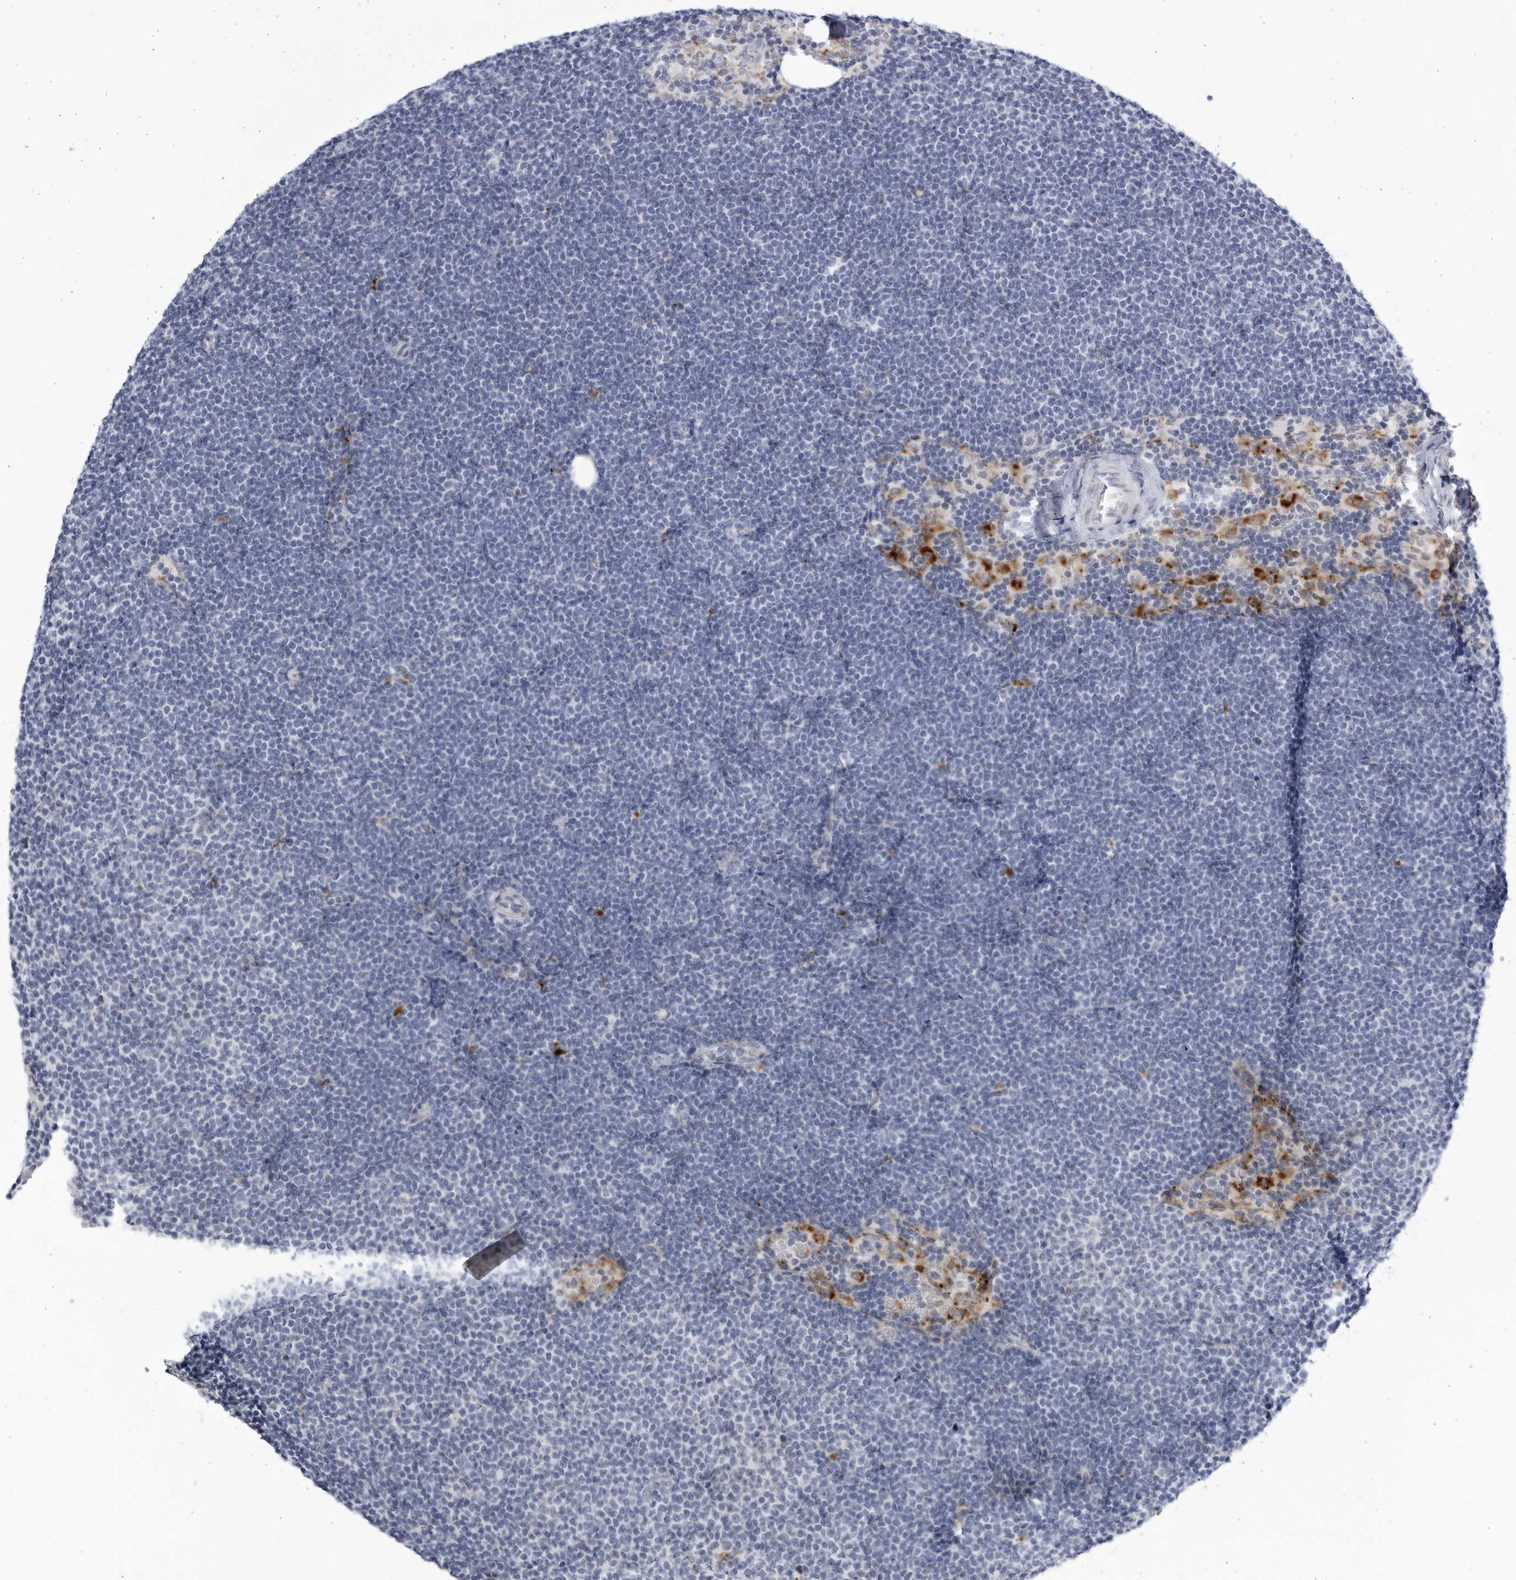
{"staining": {"intensity": "negative", "quantity": "none", "location": "none"}, "tissue": "lymphoma", "cell_type": "Tumor cells", "image_type": "cancer", "snomed": [{"axis": "morphology", "description": "Malignant lymphoma, non-Hodgkin's type, Low grade"}, {"axis": "topography", "description": "Lymph node"}], "caption": "DAB (3,3'-diaminobenzidine) immunohistochemical staining of human low-grade malignant lymphoma, non-Hodgkin's type reveals no significant positivity in tumor cells. Brightfield microscopy of immunohistochemistry (IHC) stained with DAB (brown) and hematoxylin (blue), captured at high magnification.", "gene": "CCDC181", "patient": {"sex": "female", "age": 53}}